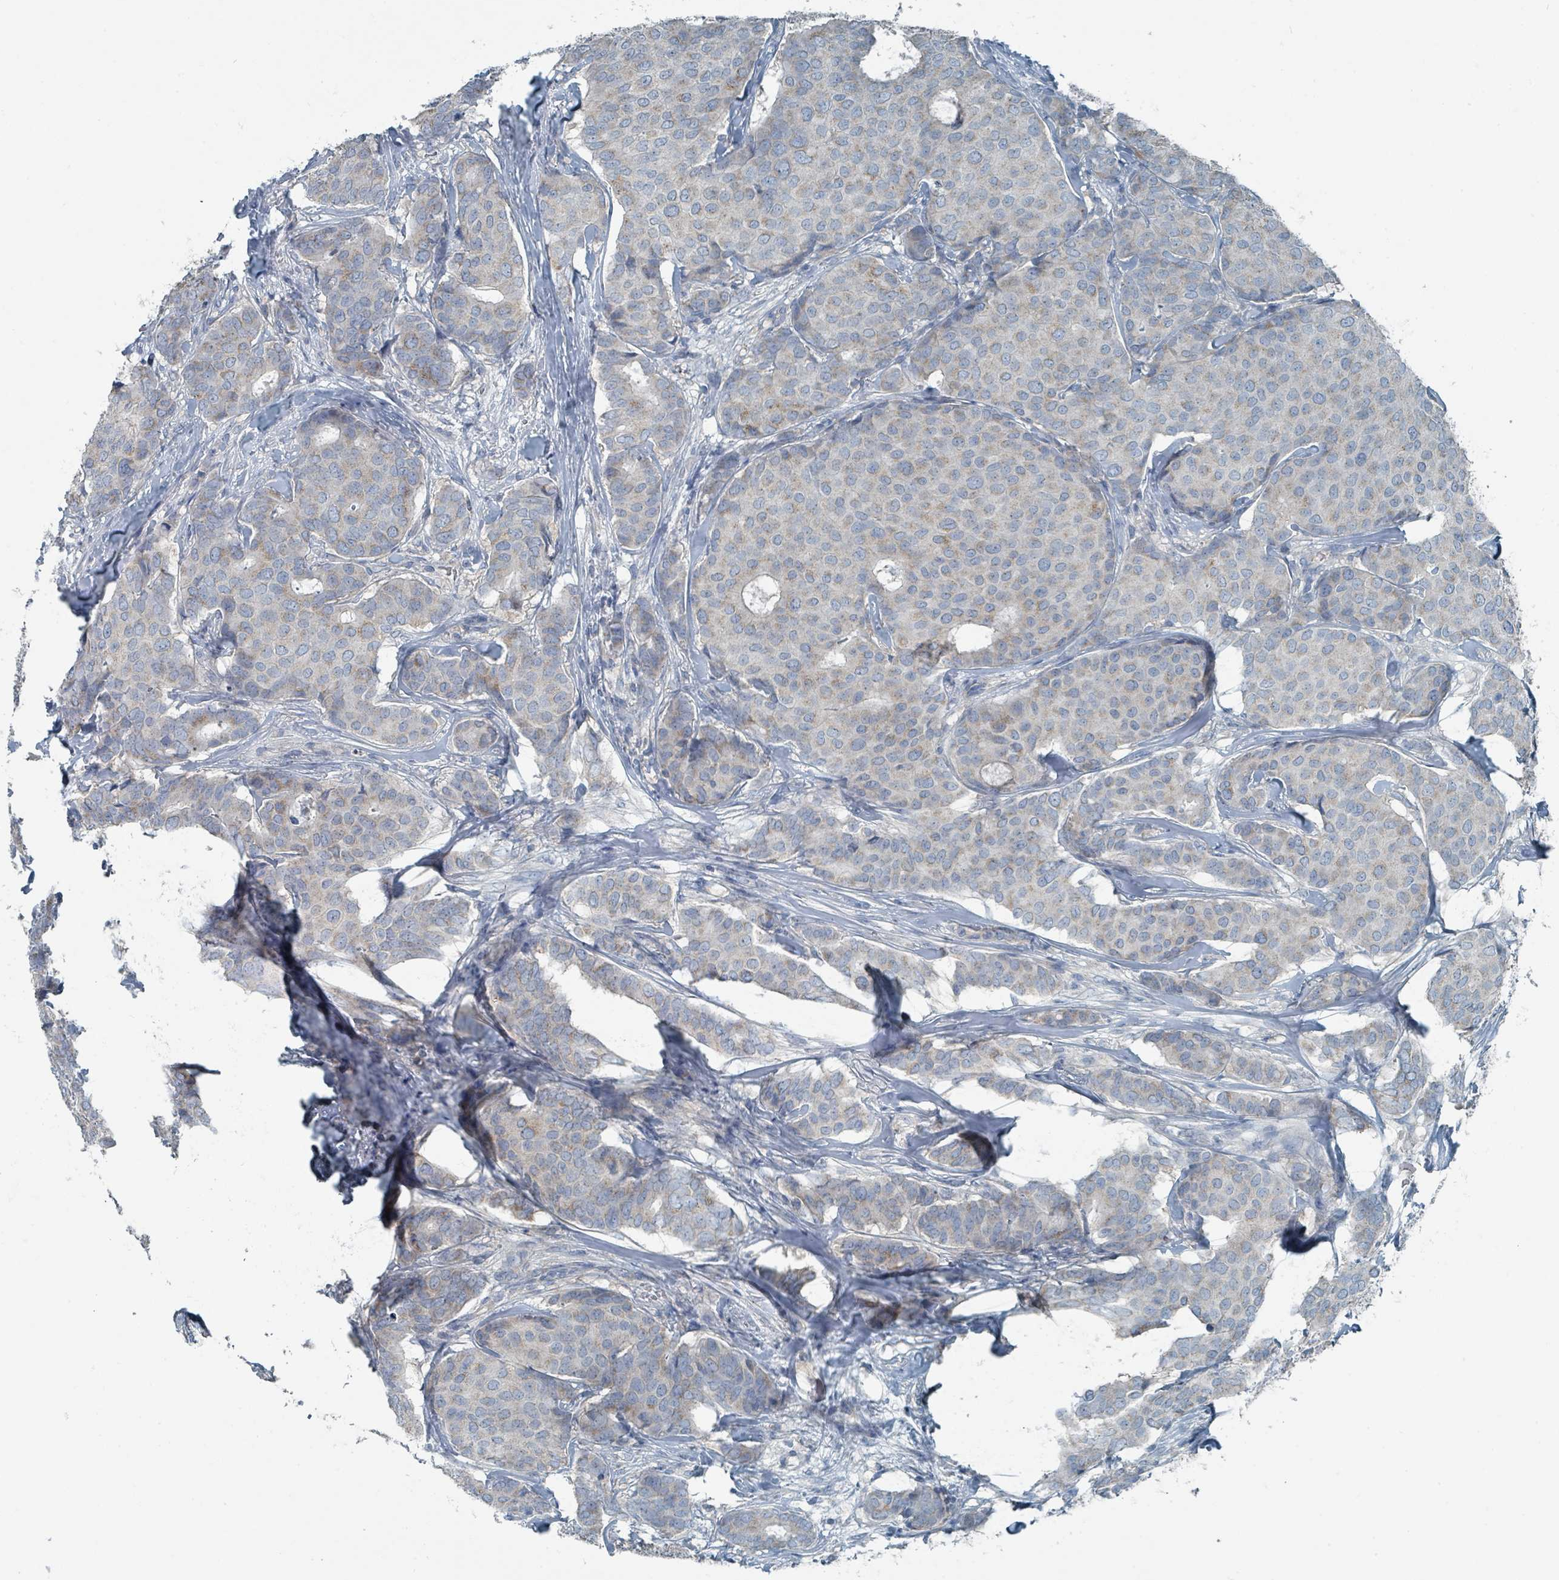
{"staining": {"intensity": "weak", "quantity": "<25%", "location": "cytoplasmic/membranous"}, "tissue": "breast cancer", "cell_type": "Tumor cells", "image_type": "cancer", "snomed": [{"axis": "morphology", "description": "Duct carcinoma"}, {"axis": "topography", "description": "Breast"}], "caption": "This is a photomicrograph of immunohistochemistry (IHC) staining of breast cancer (intraductal carcinoma), which shows no expression in tumor cells.", "gene": "RASA4", "patient": {"sex": "female", "age": 75}}